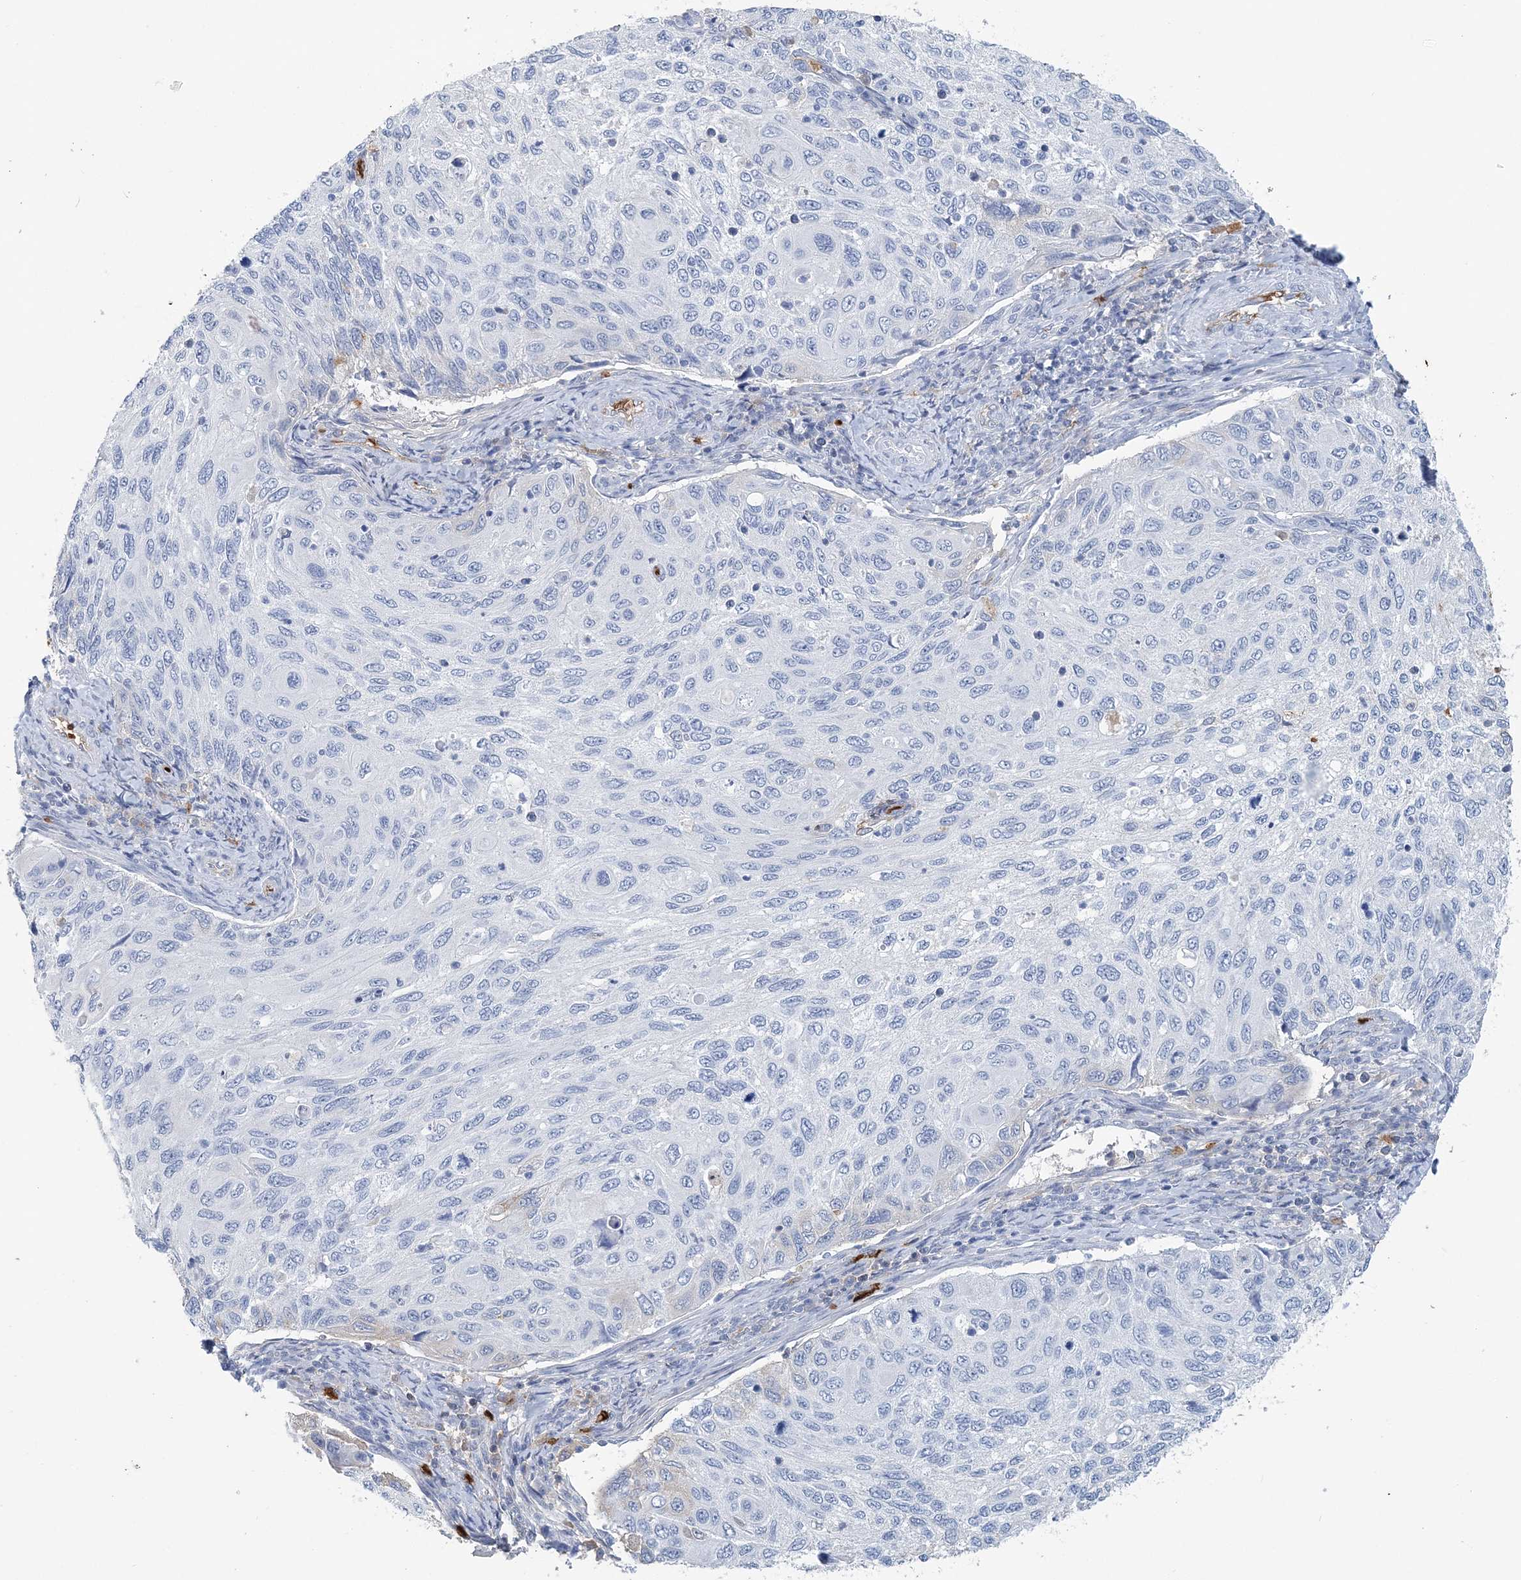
{"staining": {"intensity": "negative", "quantity": "none", "location": "none"}, "tissue": "cervical cancer", "cell_type": "Tumor cells", "image_type": "cancer", "snomed": [{"axis": "morphology", "description": "Squamous cell carcinoma, NOS"}, {"axis": "topography", "description": "Cervix"}], "caption": "Cervical squamous cell carcinoma was stained to show a protein in brown. There is no significant expression in tumor cells.", "gene": "HBD", "patient": {"sex": "female", "age": 70}}